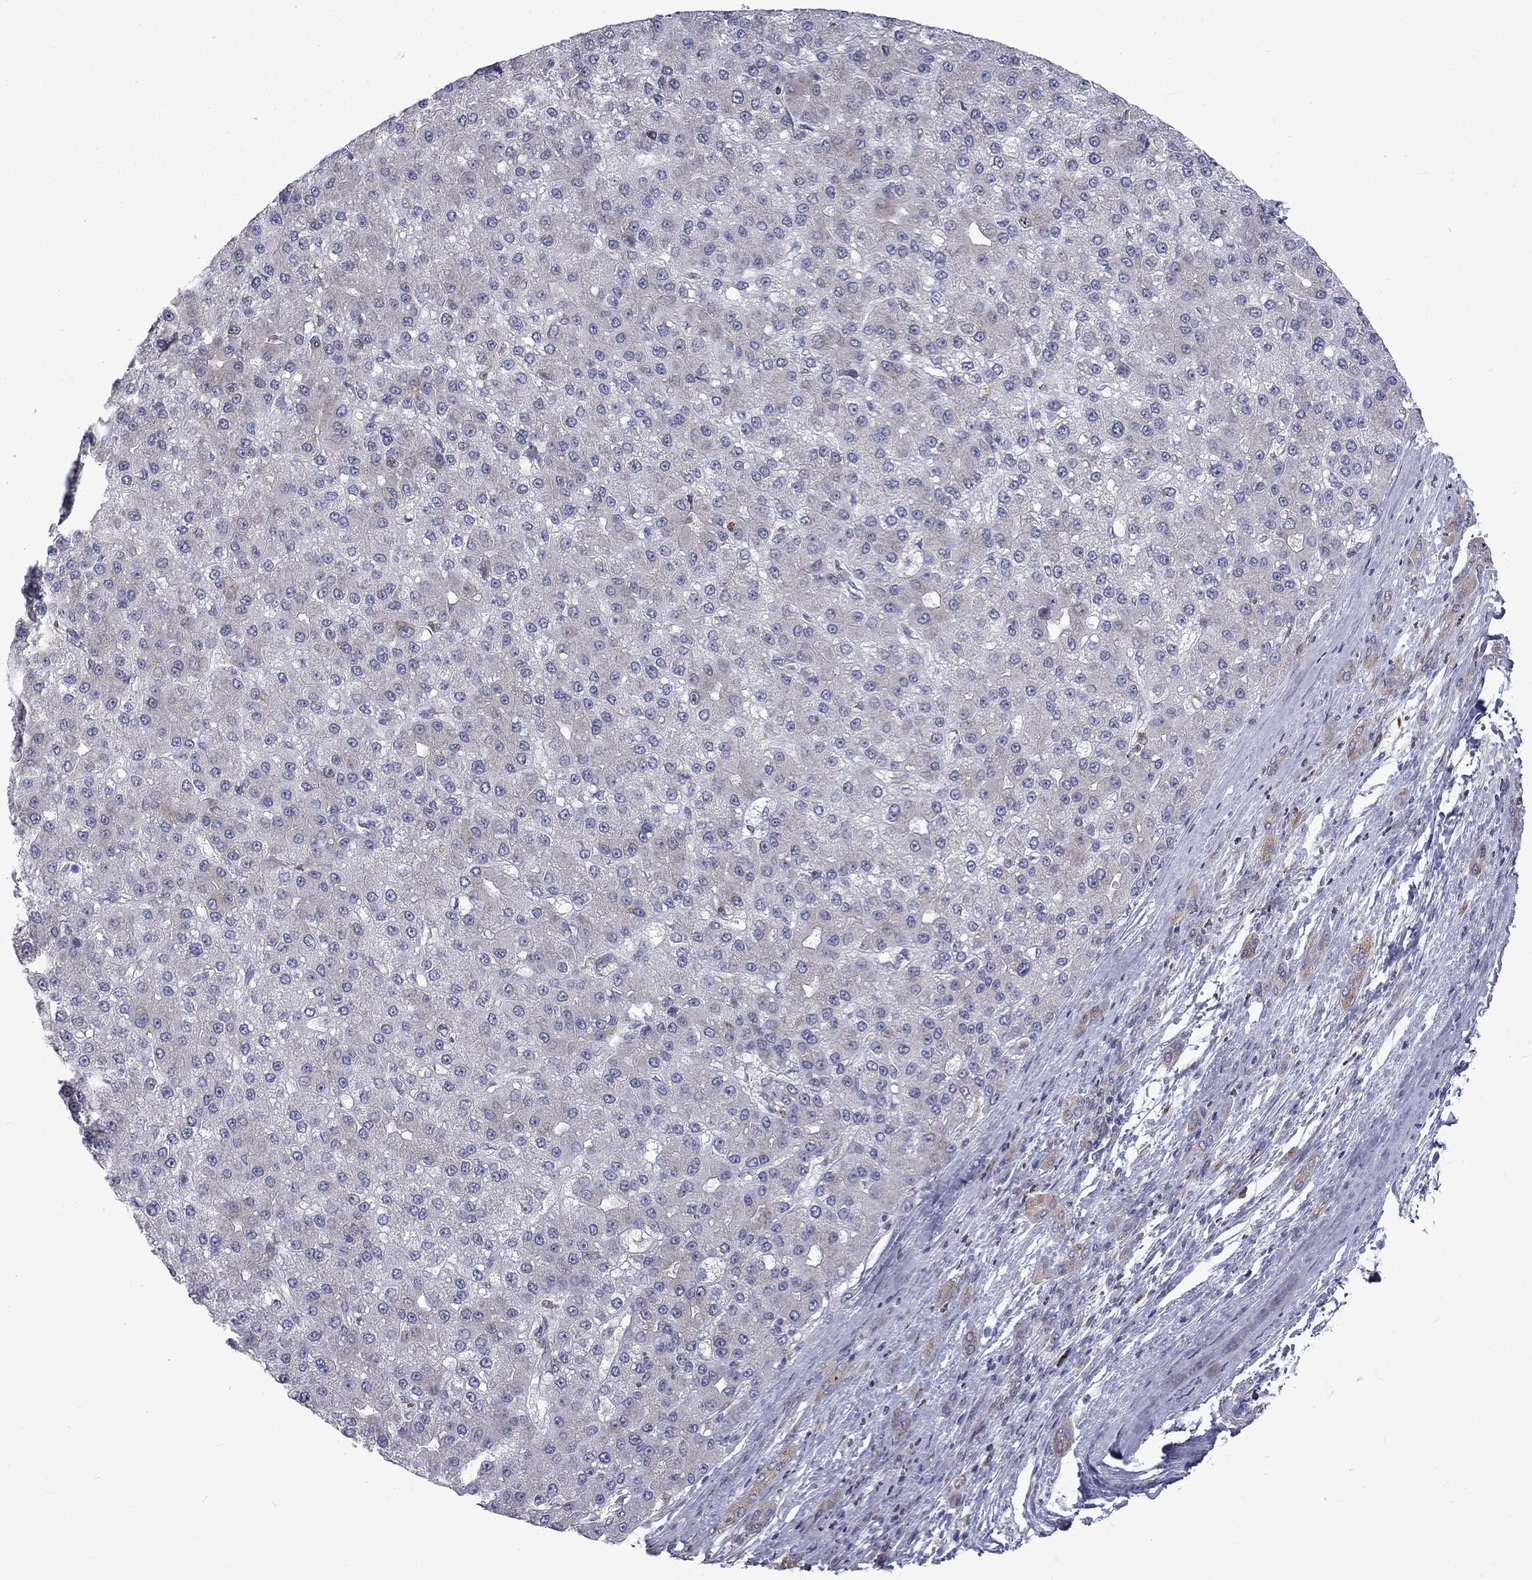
{"staining": {"intensity": "negative", "quantity": "none", "location": "none"}, "tissue": "liver cancer", "cell_type": "Tumor cells", "image_type": "cancer", "snomed": [{"axis": "morphology", "description": "Carcinoma, Hepatocellular, NOS"}, {"axis": "topography", "description": "Liver"}], "caption": "Histopathology image shows no significant protein positivity in tumor cells of liver cancer (hepatocellular carcinoma). (DAB immunohistochemistry, high magnification).", "gene": "PABPC4", "patient": {"sex": "male", "age": 67}}